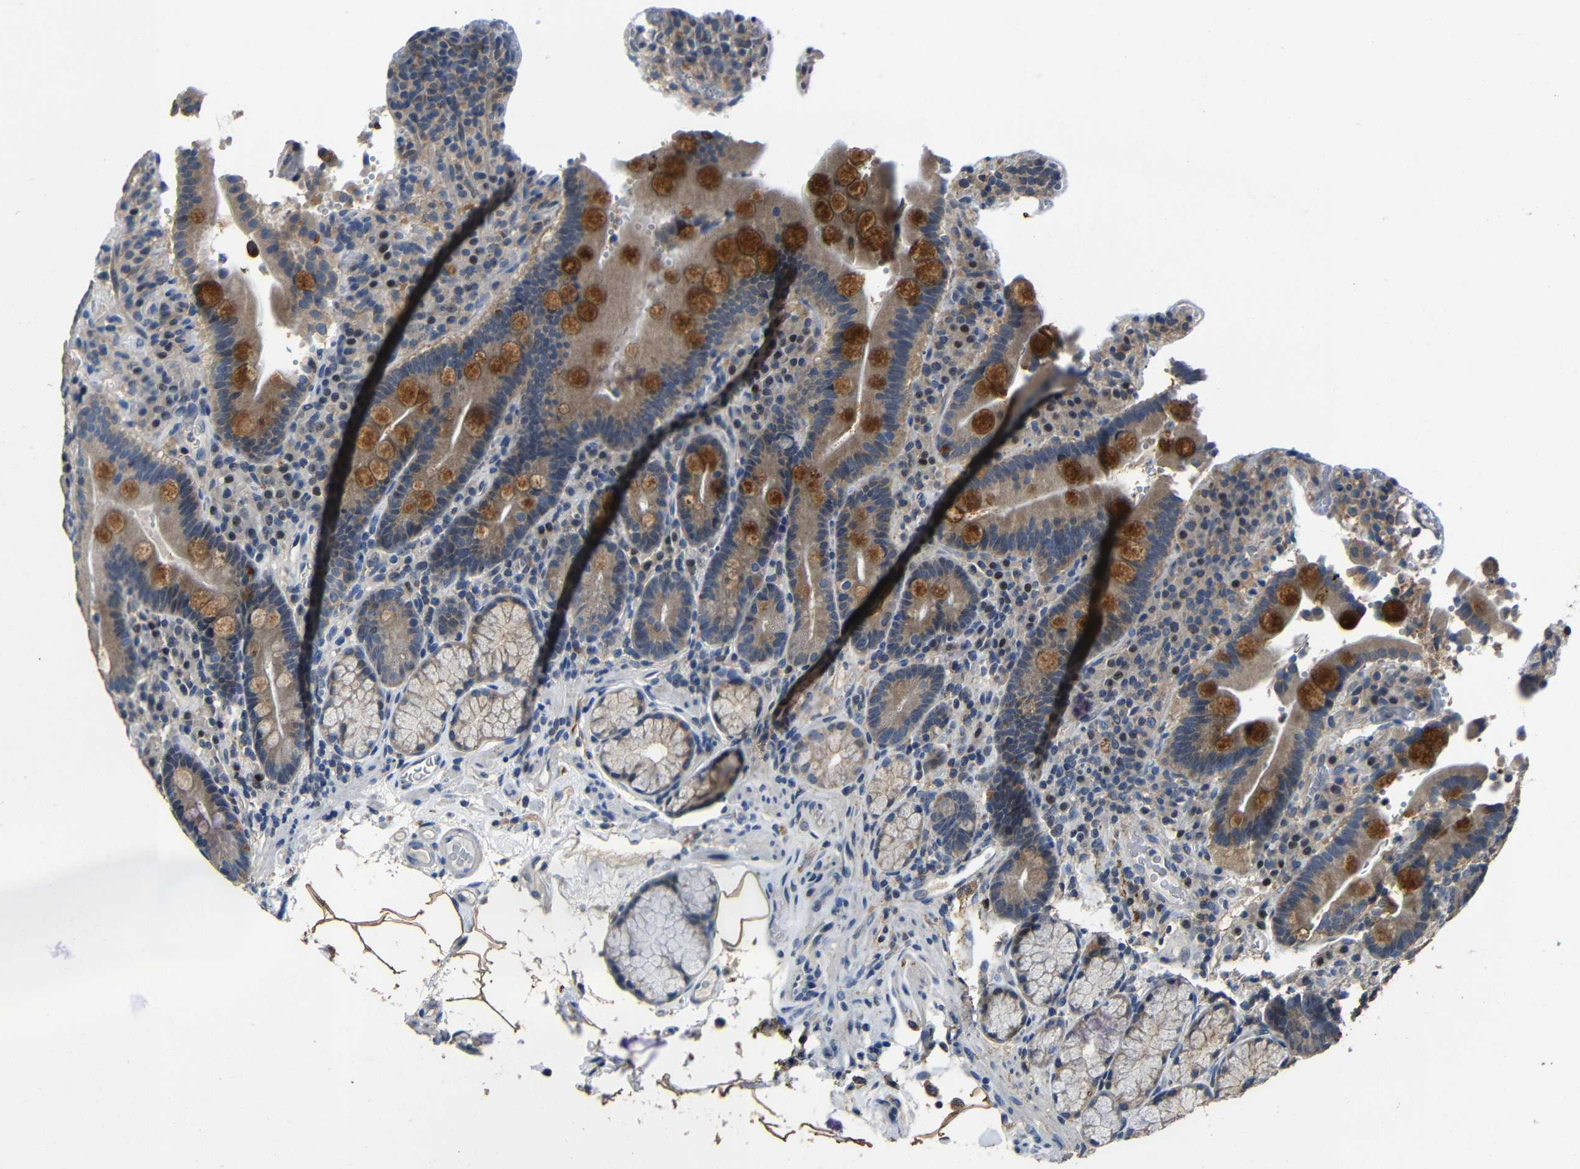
{"staining": {"intensity": "moderate", "quantity": "25%-75%", "location": "cytoplasmic/membranous"}, "tissue": "duodenum", "cell_type": "Glandular cells", "image_type": "normal", "snomed": [{"axis": "morphology", "description": "Normal tissue, NOS"}, {"axis": "topography", "description": "Small intestine, NOS"}], "caption": "Human duodenum stained for a protein (brown) exhibits moderate cytoplasmic/membranous positive staining in about 25%-75% of glandular cells.", "gene": "C6orf89", "patient": {"sex": "female", "age": 71}}